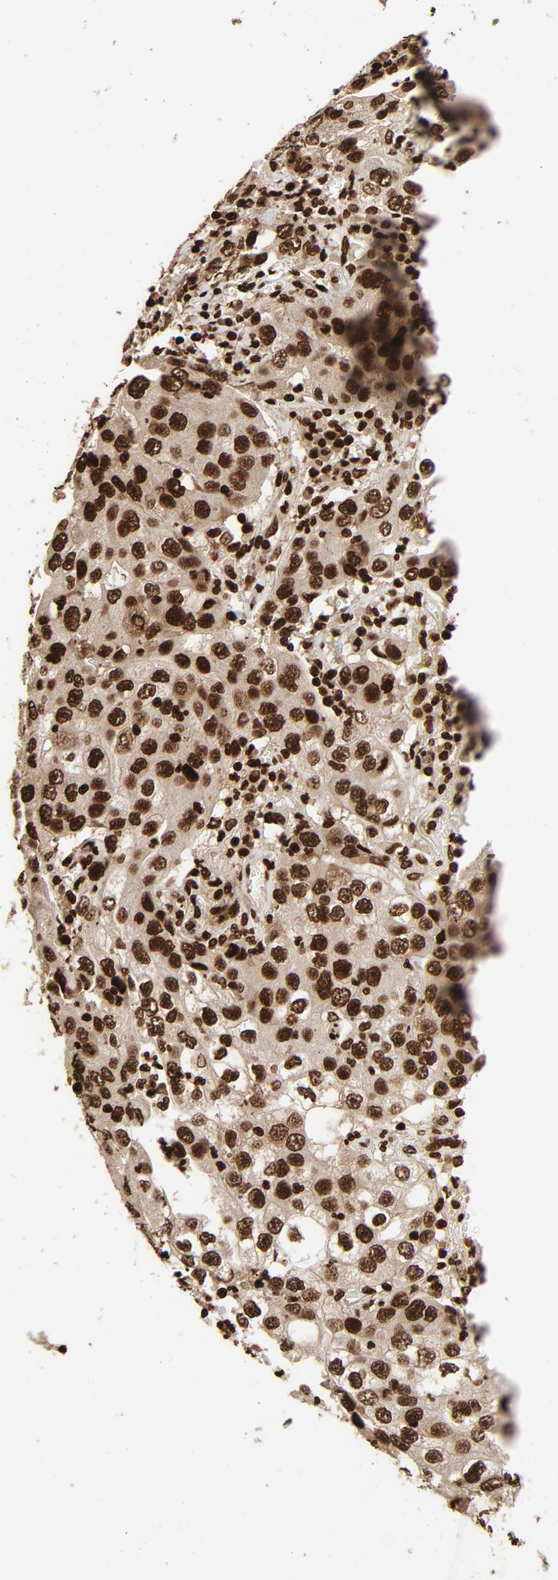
{"staining": {"intensity": "strong", "quantity": ">75%", "location": "nuclear"}, "tissue": "lung cancer", "cell_type": "Tumor cells", "image_type": "cancer", "snomed": [{"axis": "morphology", "description": "Squamous cell carcinoma, NOS"}, {"axis": "topography", "description": "Lung"}], "caption": "Strong nuclear positivity is seen in approximately >75% of tumor cells in squamous cell carcinoma (lung).", "gene": "TP53BP1", "patient": {"sex": "male", "age": 64}}